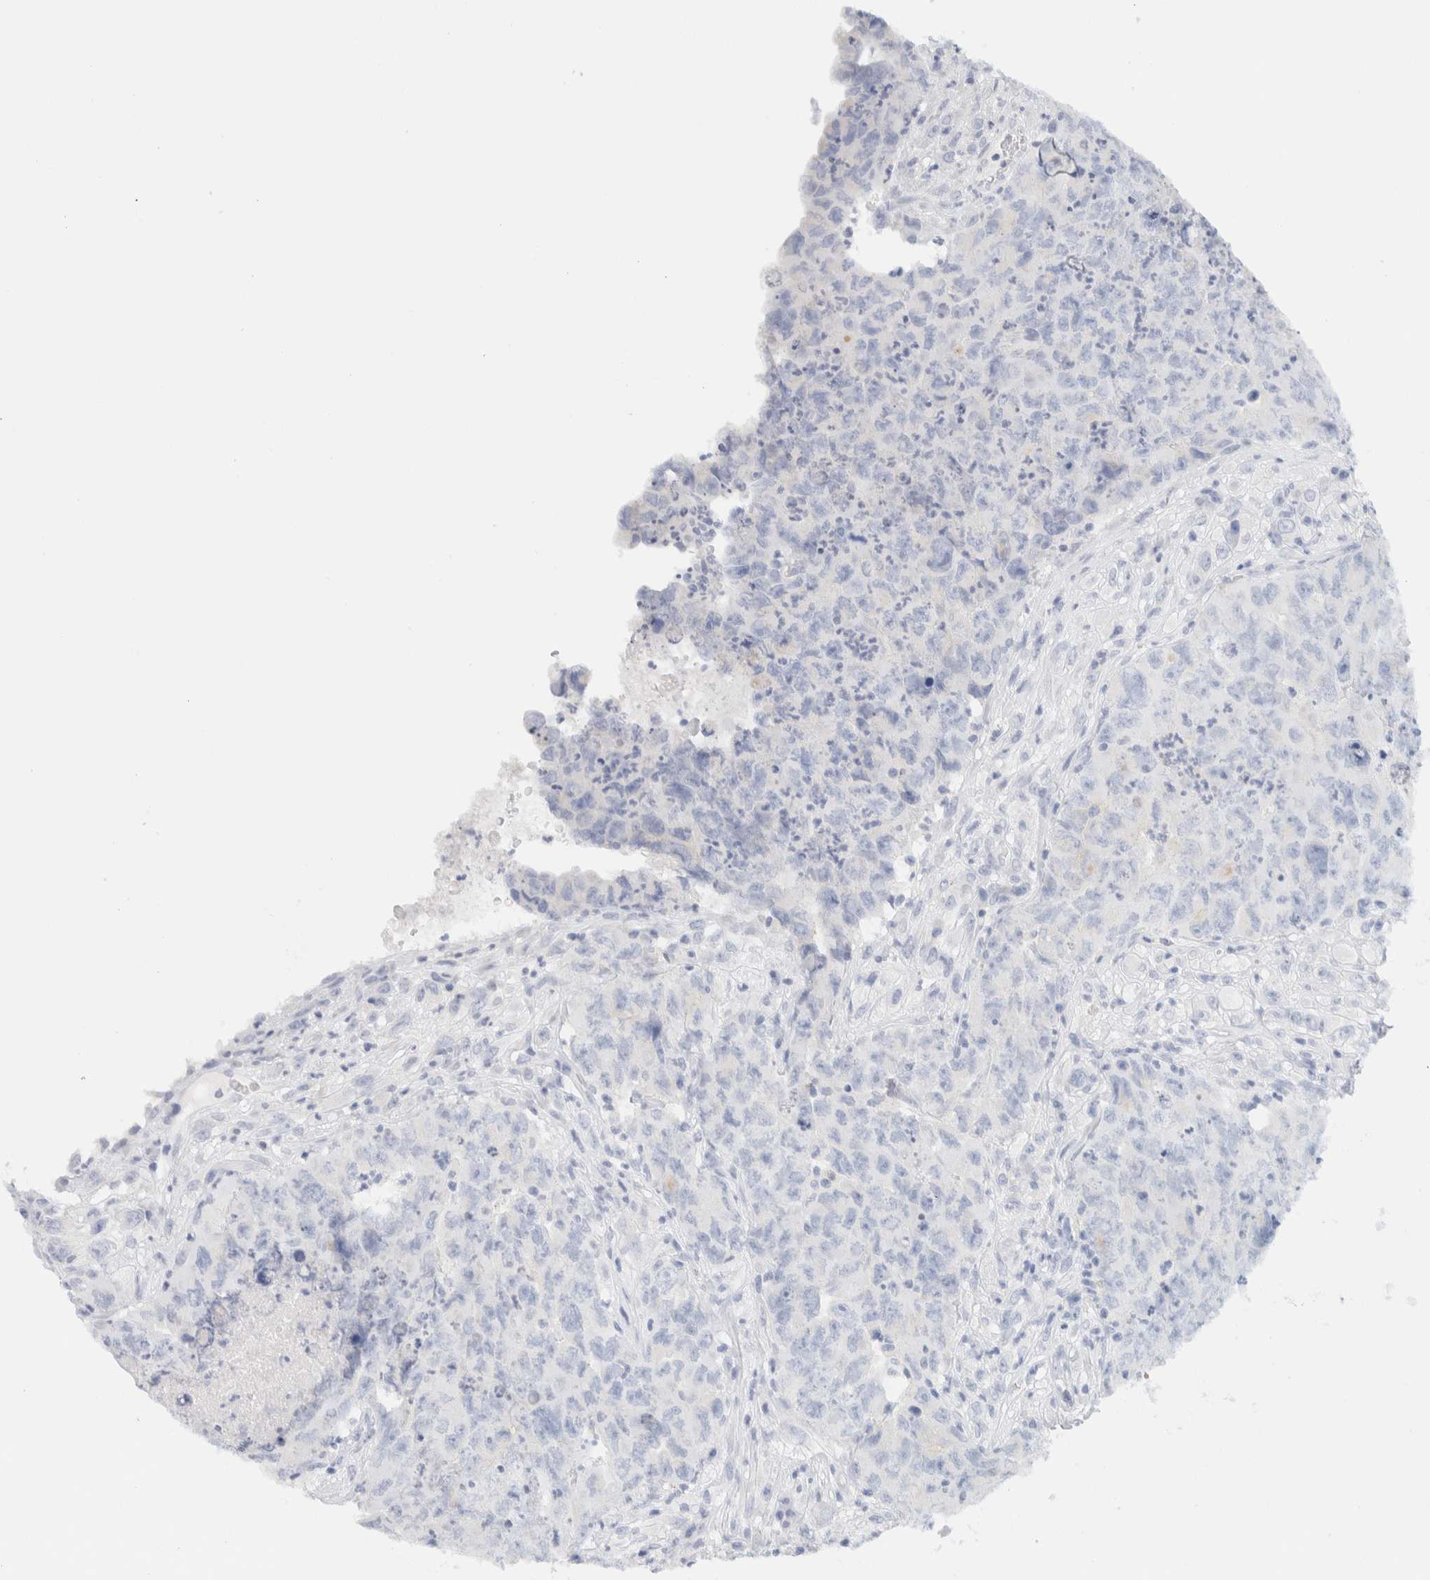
{"staining": {"intensity": "negative", "quantity": "none", "location": "none"}, "tissue": "testis cancer", "cell_type": "Tumor cells", "image_type": "cancer", "snomed": [{"axis": "morphology", "description": "Carcinoma, Embryonal, NOS"}, {"axis": "topography", "description": "Testis"}], "caption": "This histopathology image is of testis embryonal carcinoma stained with immunohistochemistry to label a protein in brown with the nuclei are counter-stained blue. There is no positivity in tumor cells. Nuclei are stained in blue.", "gene": "AFMID", "patient": {"sex": "male", "age": 32}}